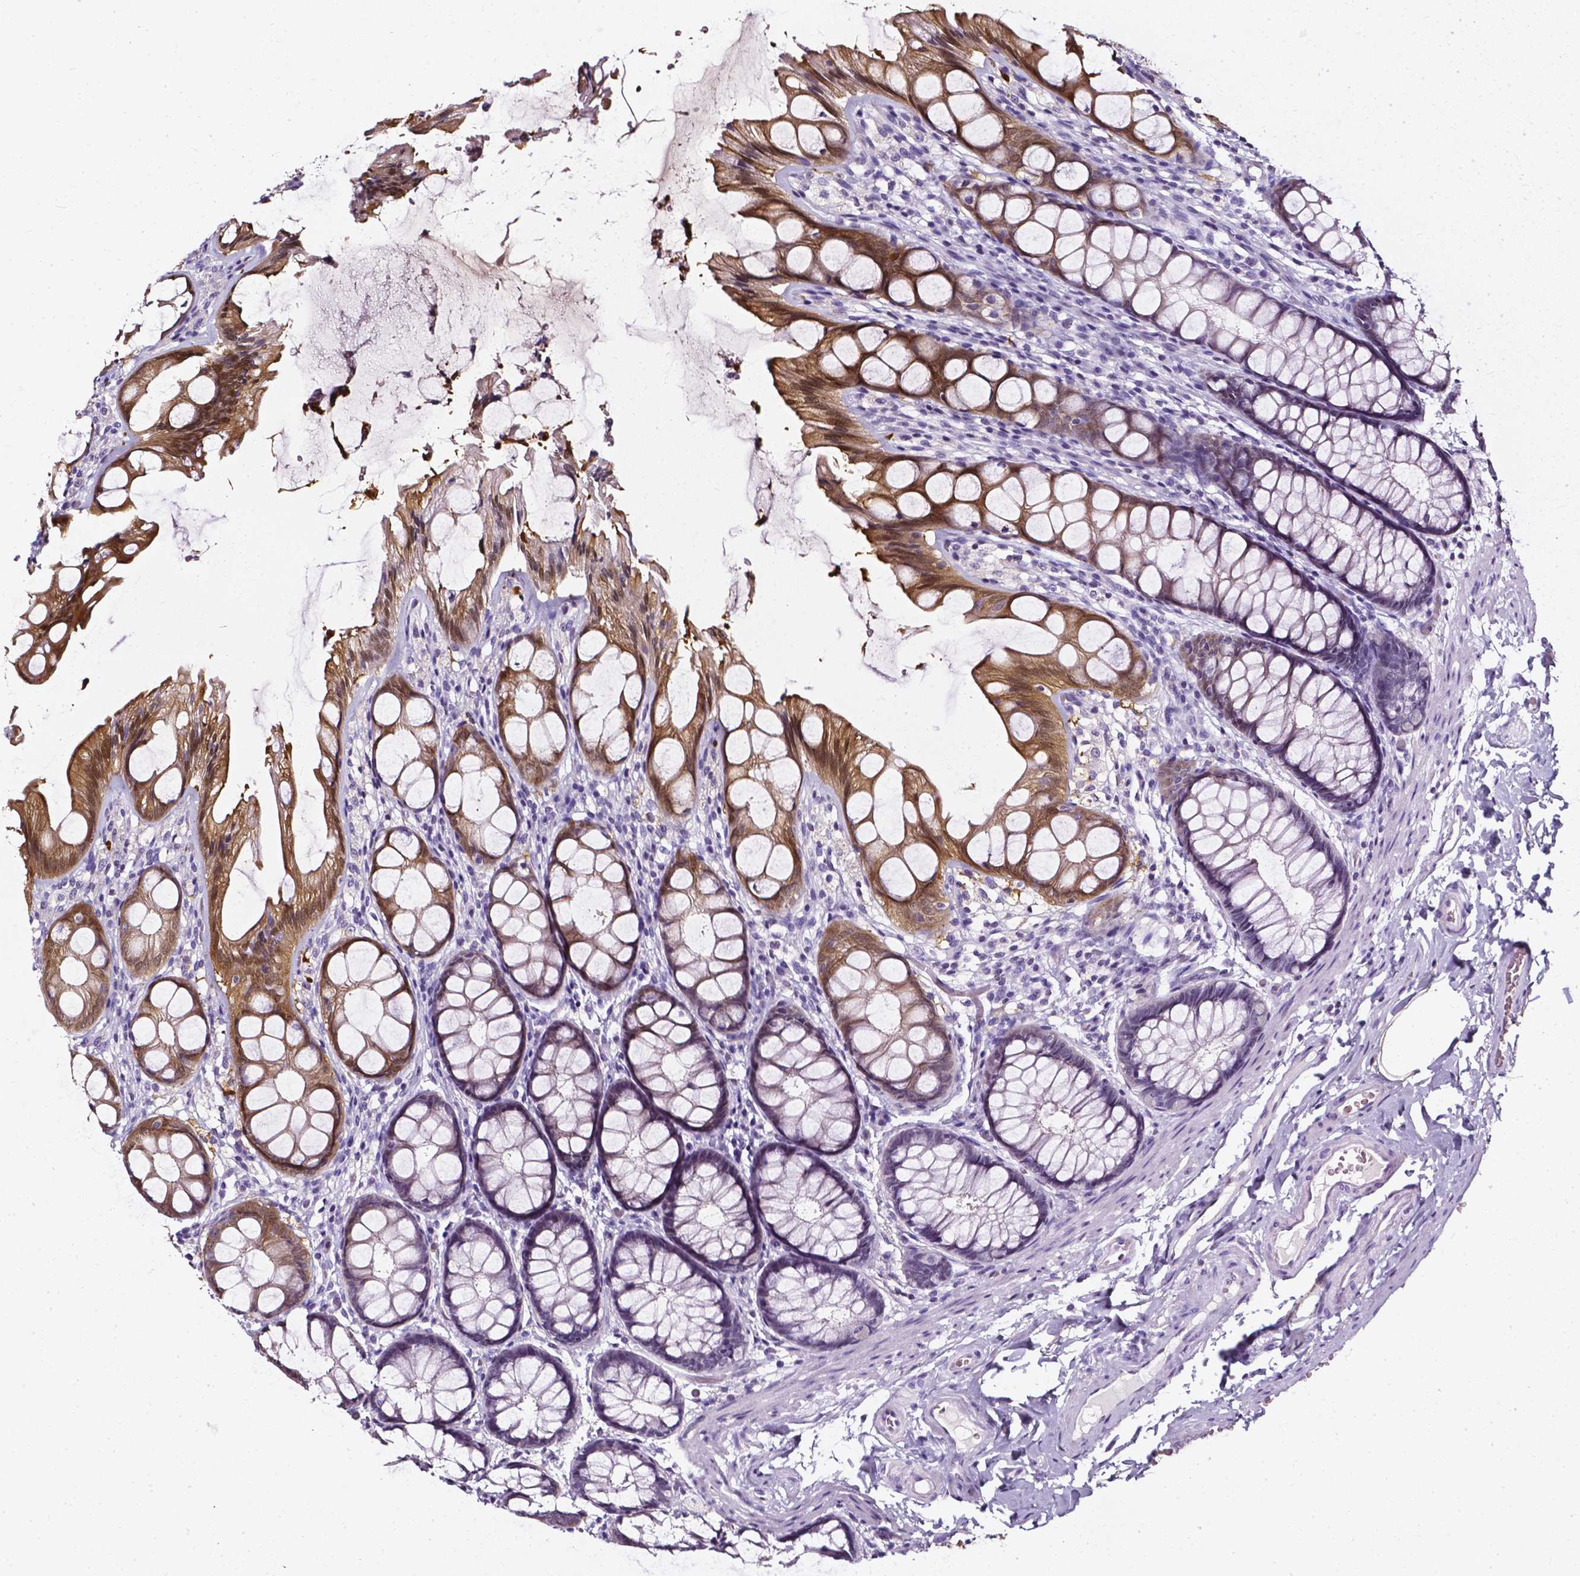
{"staining": {"intensity": "negative", "quantity": "none", "location": "none"}, "tissue": "colon", "cell_type": "Endothelial cells", "image_type": "normal", "snomed": [{"axis": "morphology", "description": "Normal tissue, NOS"}, {"axis": "topography", "description": "Colon"}], "caption": "Colon stained for a protein using IHC exhibits no staining endothelial cells.", "gene": "AKR1B10", "patient": {"sex": "male", "age": 47}}